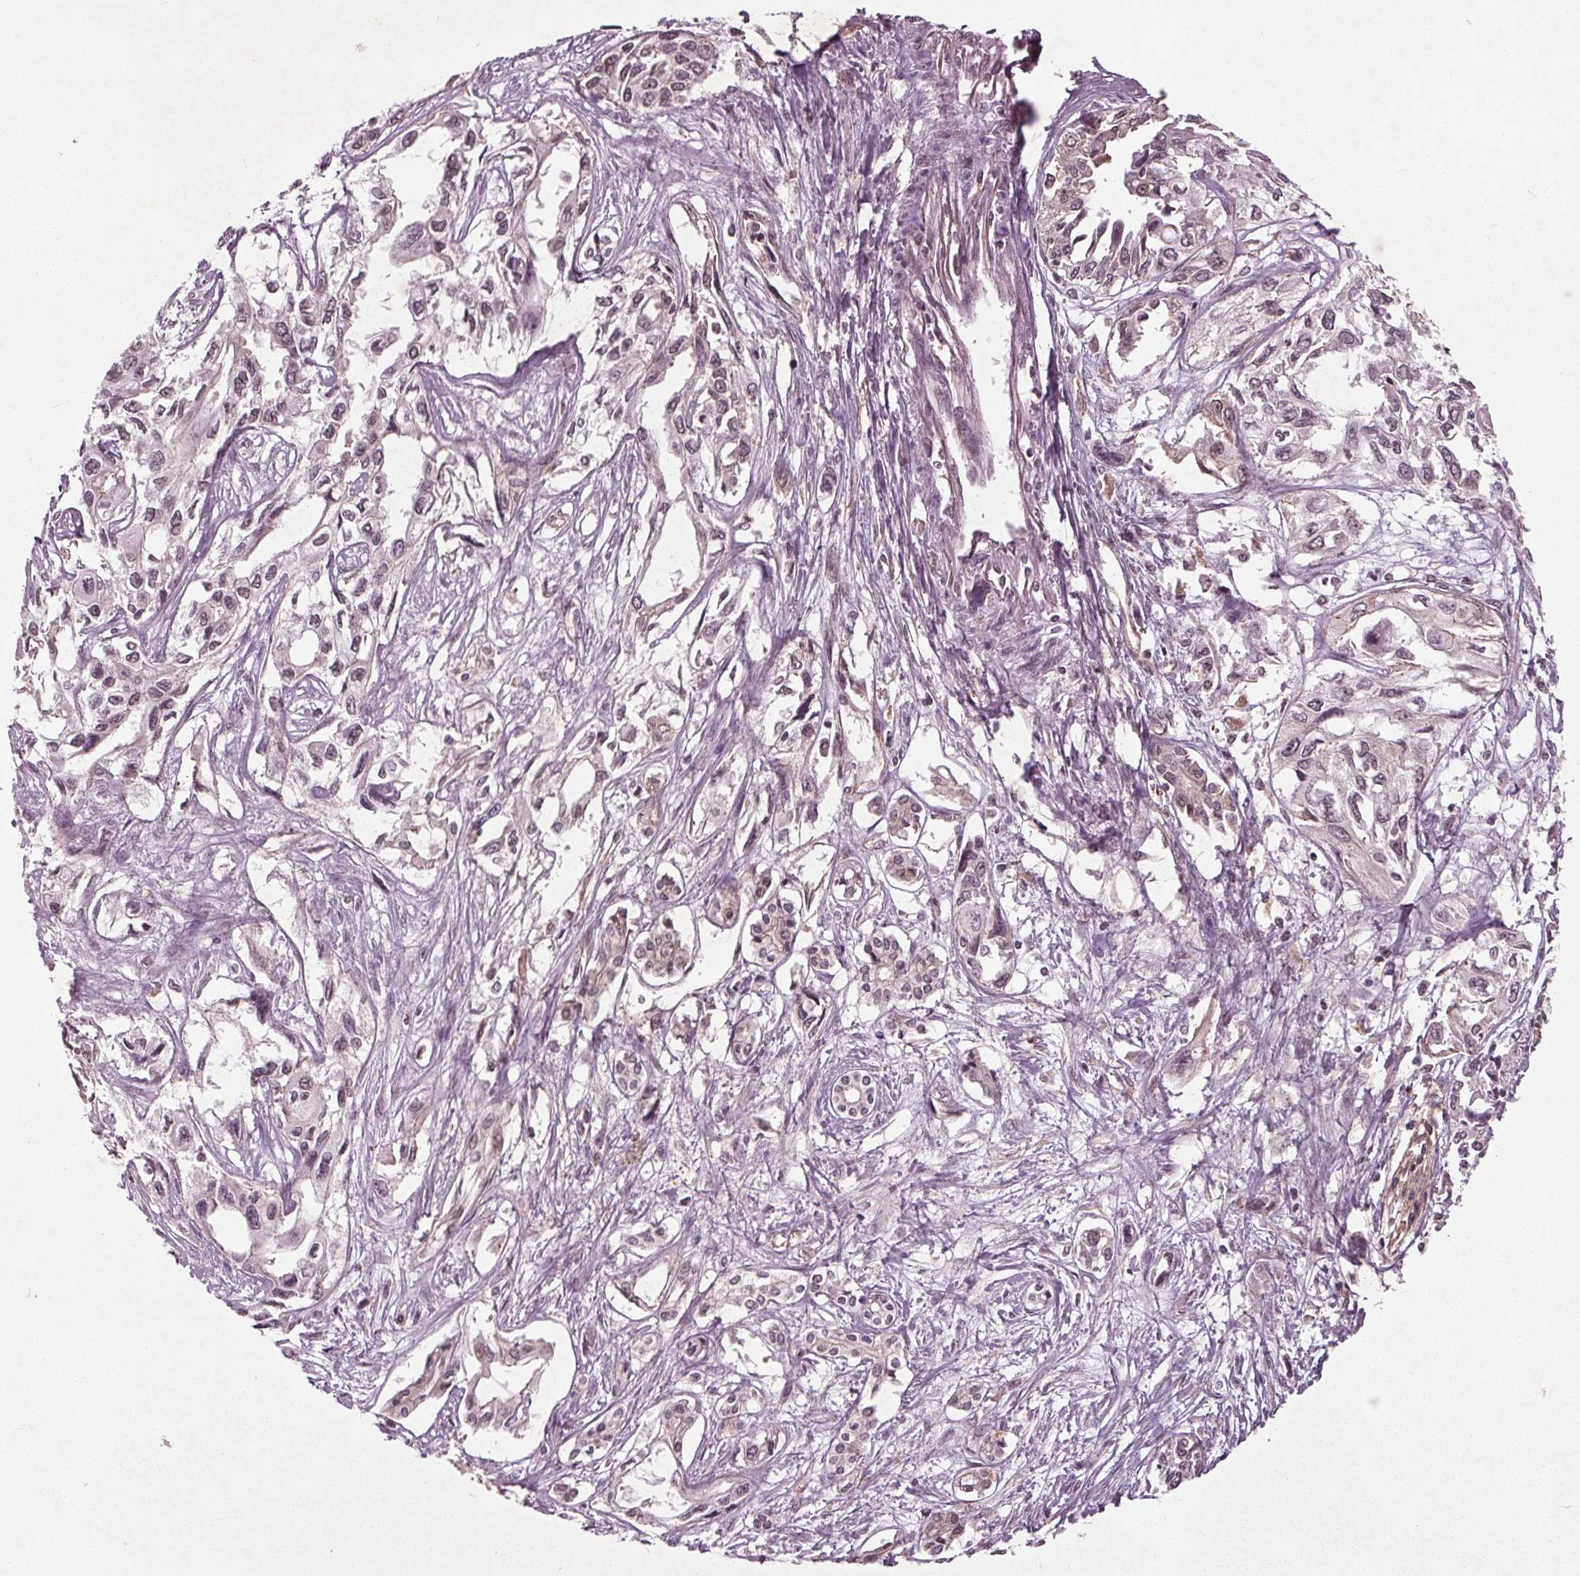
{"staining": {"intensity": "negative", "quantity": "none", "location": "none"}, "tissue": "pancreatic cancer", "cell_type": "Tumor cells", "image_type": "cancer", "snomed": [{"axis": "morphology", "description": "Adenocarcinoma, NOS"}, {"axis": "topography", "description": "Pancreas"}], "caption": "Immunohistochemistry photomicrograph of neoplastic tissue: human pancreatic cancer (adenocarcinoma) stained with DAB (3,3'-diaminobenzidine) demonstrates no significant protein staining in tumor cells.", "gene": "BTBD1", "patient": {"sex": "female", "age": 55}}